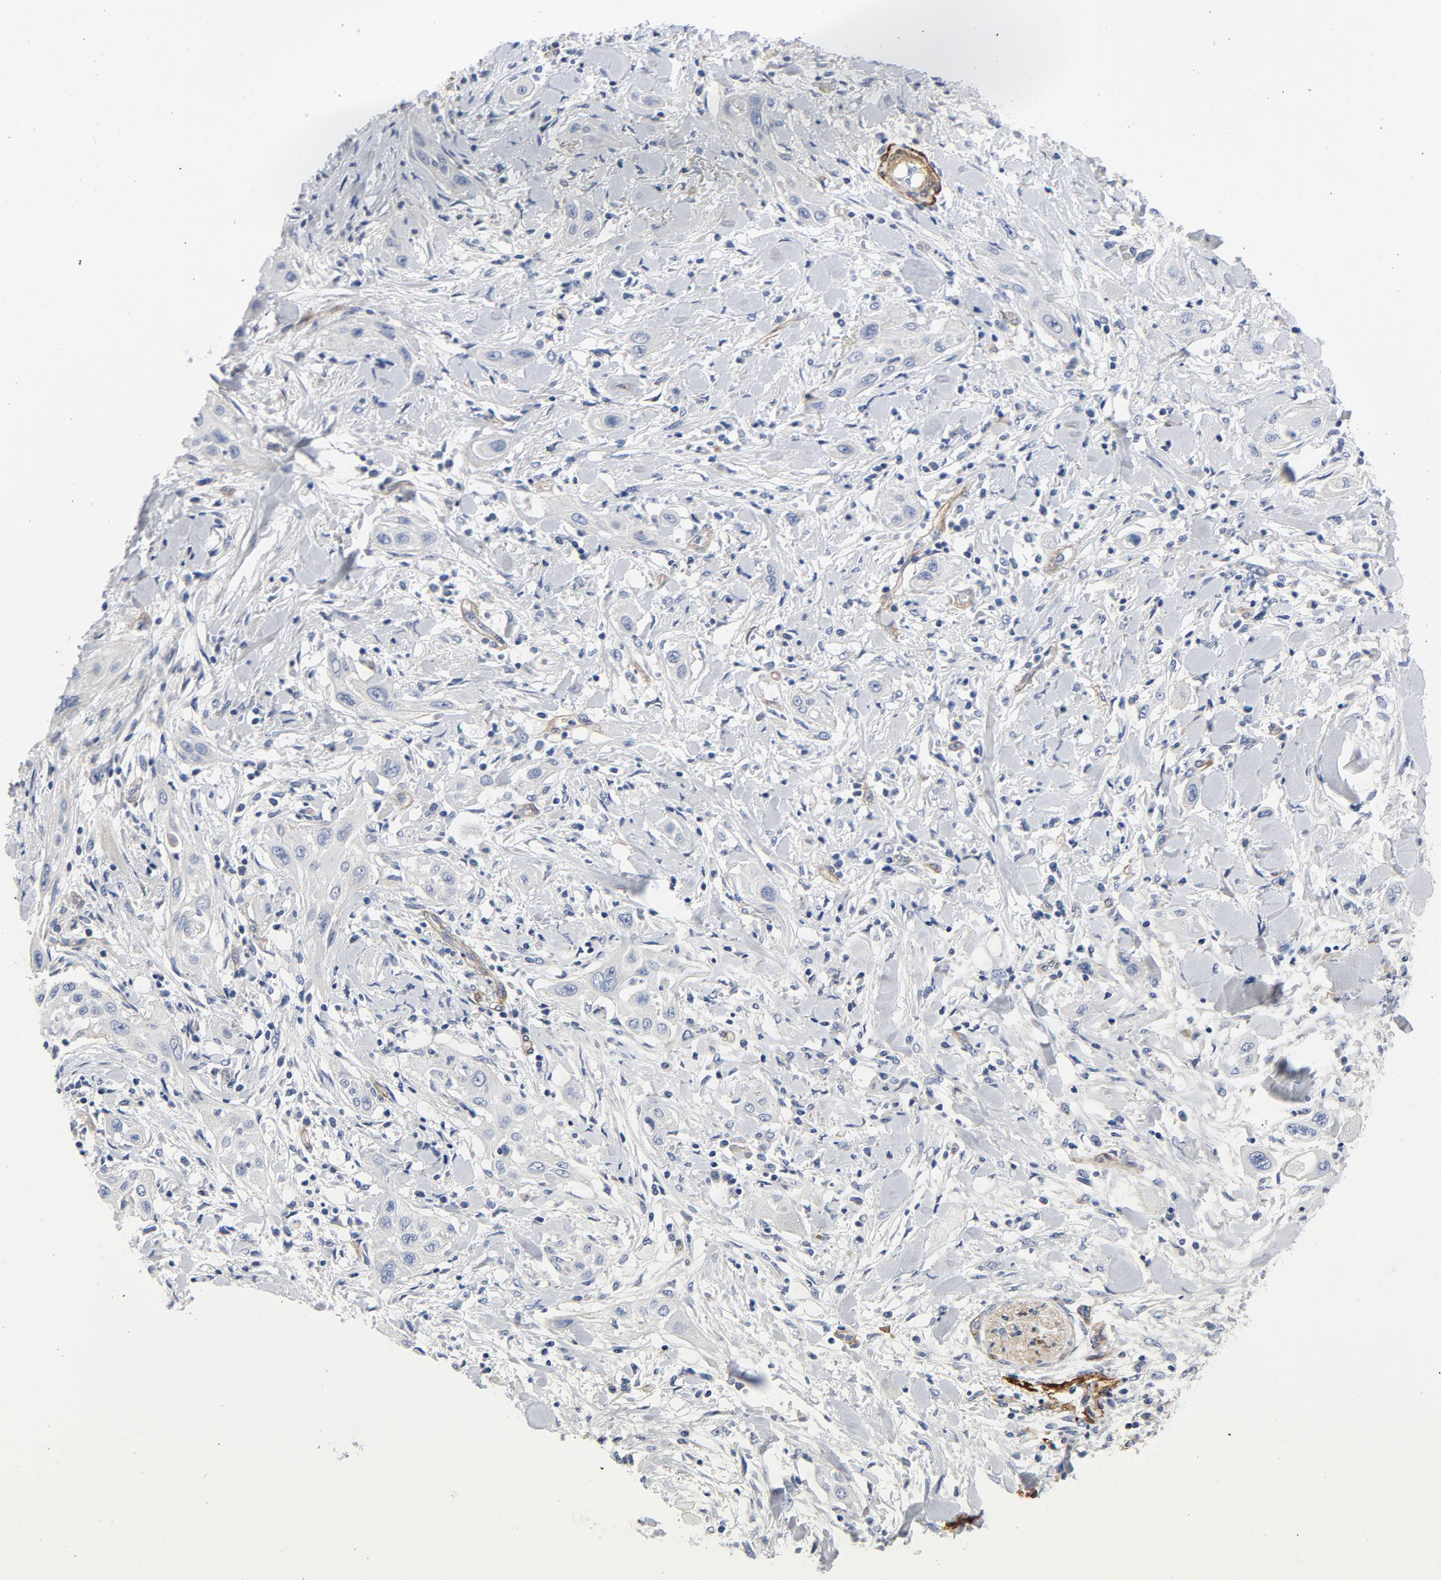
{"staining": {"intensity": "negative", "quantity": "none", "location": "none"}, "tissue": "lung cancer", "cell_type": "Tumor cells", "image_type": "cancer", "snomed": [{"axis": "morphology", "description": "Squamous cell carcinoma, NOS"}, {"axis": "topography", "description": "Lung"}], "caption": "Immunohistochemistry (IHC) of squamous cell carcinoma (lung) reveals no staining in tumor cells.", "gene": "LAMC1", "patient": {"sex": "female", "age": 47}}